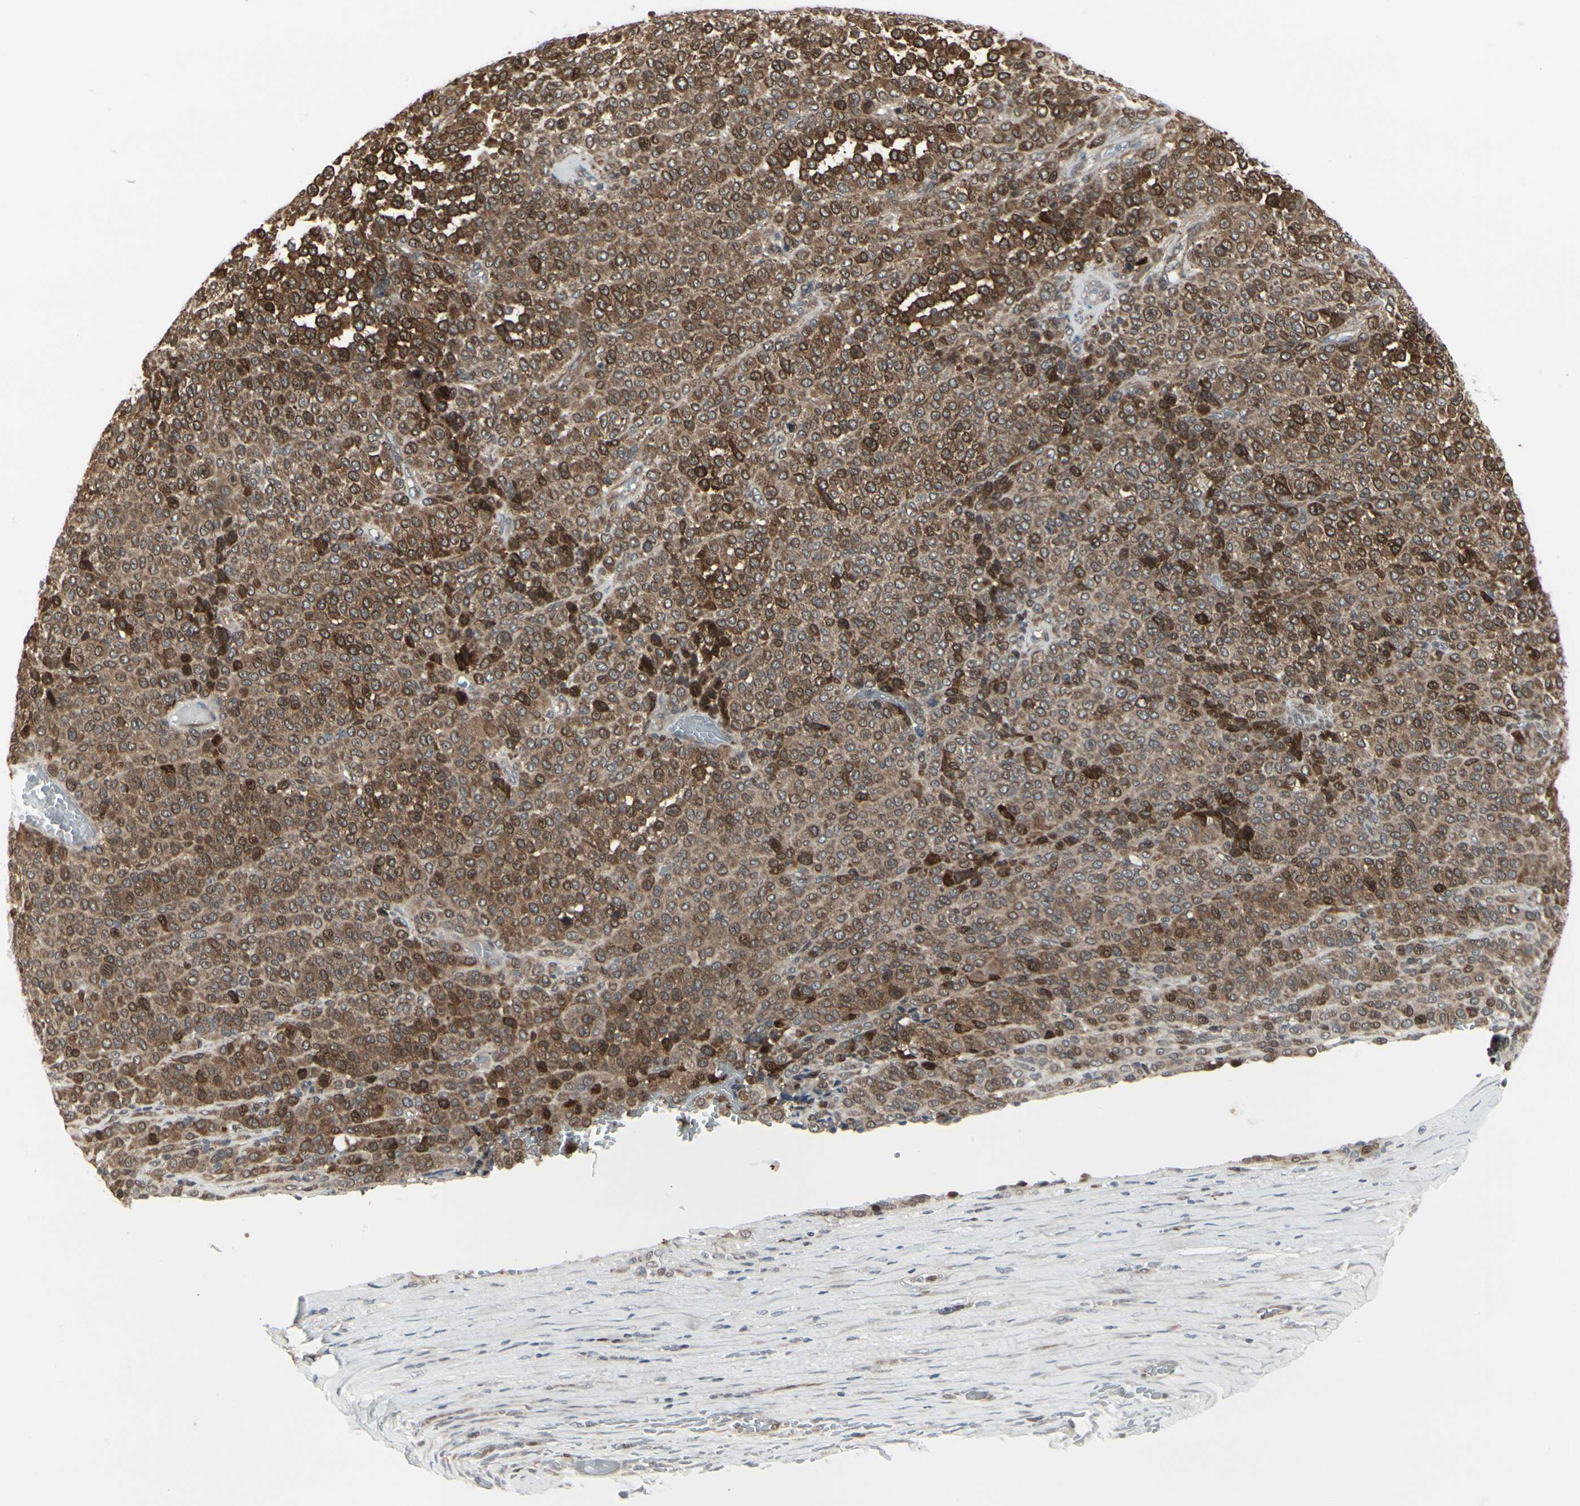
{"staining": {"intensity": "strong", "quantity": ">75%", "location": "cytoplasmic/membranous"}, "tissue": "melanoma", "cell_type": "Tumor cells", "image_type": "cancer", "snomed": [{"axis": "morphology", "description": "Malignant melanoma, Metastatic site"}, {"axis": "topography", "description": "Pancreas"}], "caption": "A histopathology image showing strong cytoplasmic/membranous staining in about >75% of tumor cells in malignant melanoma (metastatic site), as visualized by brown immunohistochemical staining.", "gene": "IGFBP6", "patient": {"sex": "female", "age": 30}}